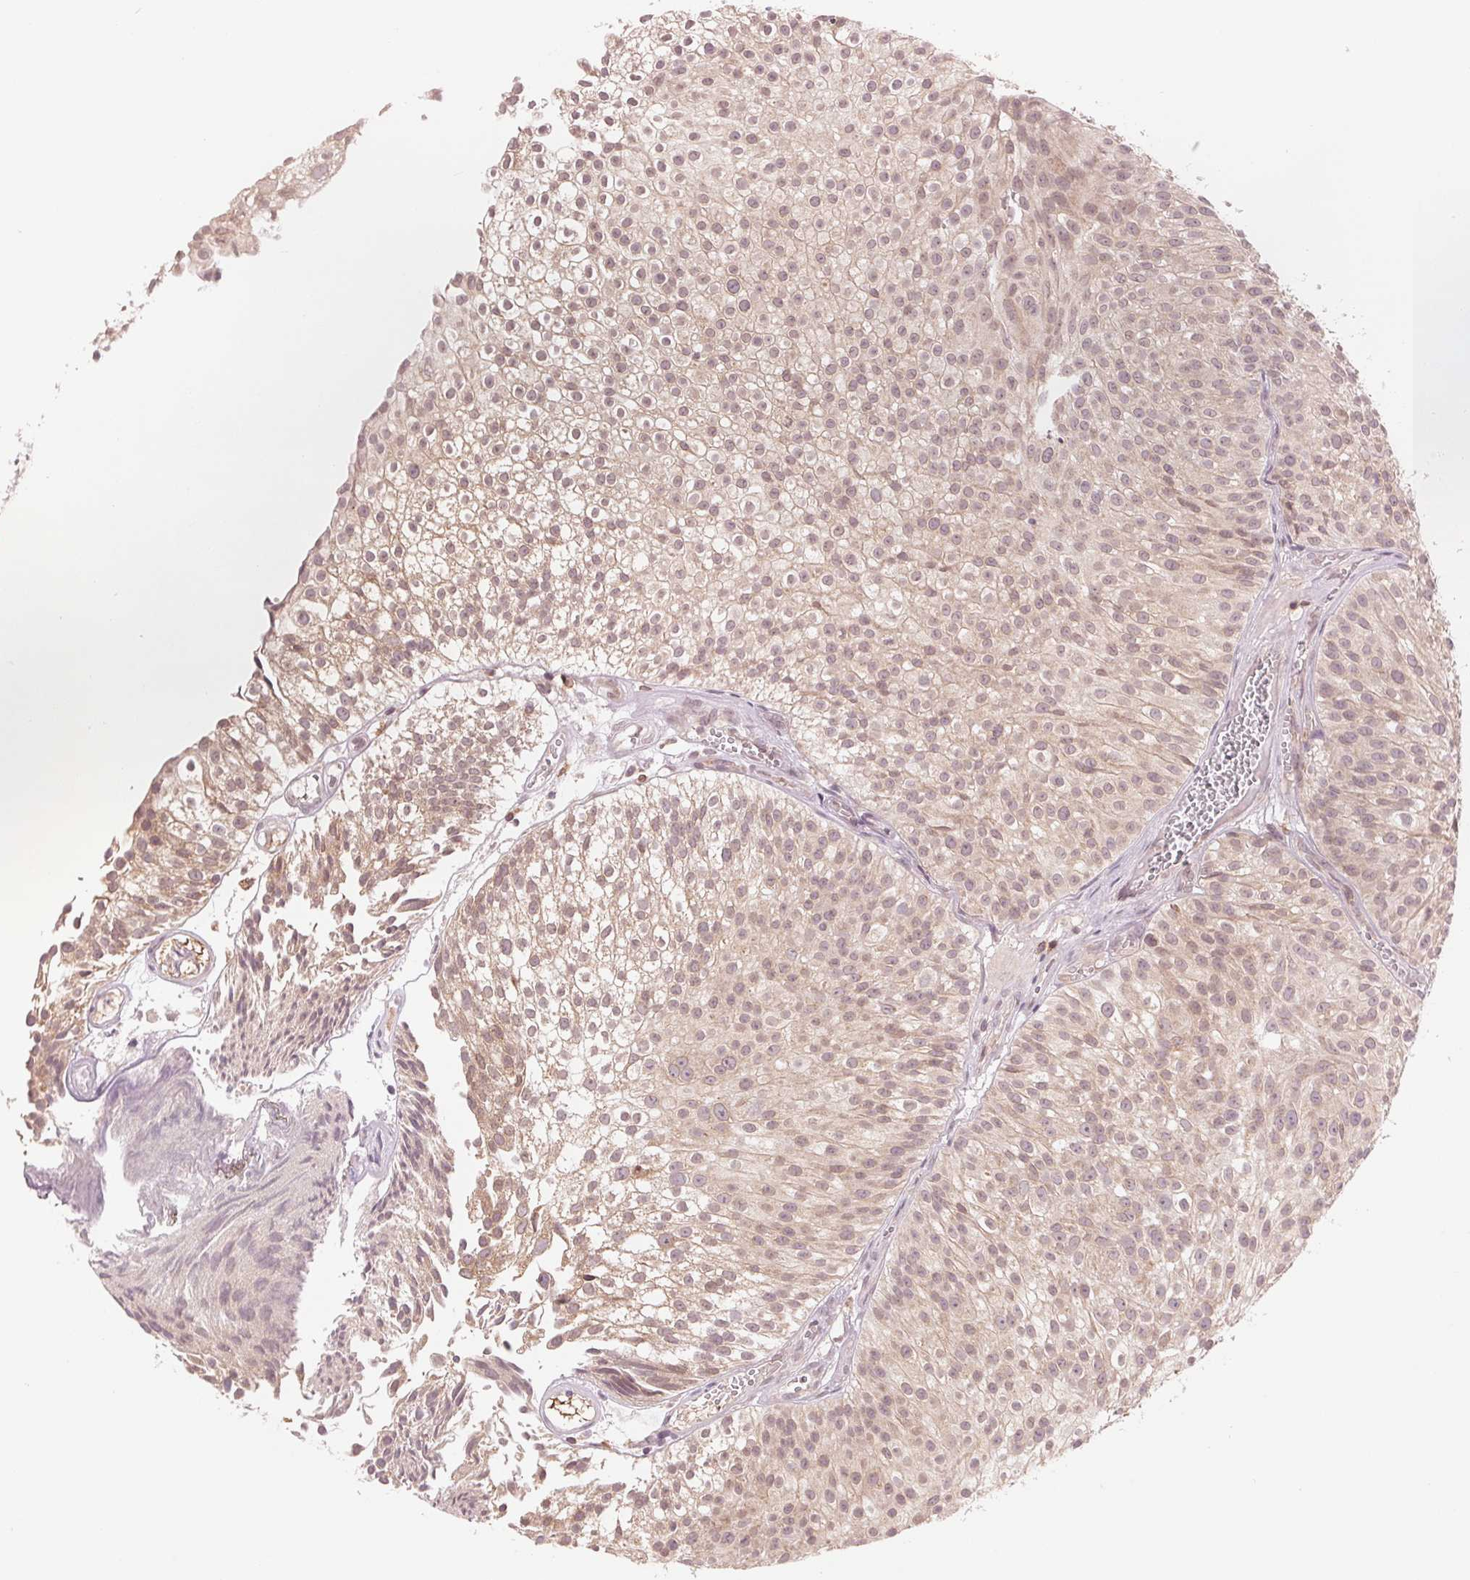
{"staining": {"intensity": "weak", "quantity": ">75%", "location": "cytoplasmic/membranous,nuclear"}, "tissue": "urothelial cancer", "cell_type": "Tumor cells", "image_type": "cancer", "snomed": [{"axis": "morphology", "description": "Urothelial carcinoma, Low grade"}, {"axis": "topography", "description": "Urinary bladder"}], "caption": "This micrograph shows urothelial carcinoma (low-grade) stained with IHC to label a protein in brown. The cytoplasmic/membranous and nuclear of tumor cells show weak positivity for the protein. Nuclei are counter-stained blue.", "gene": "TECR", "patient": {"sex": "male", "age": 70}}